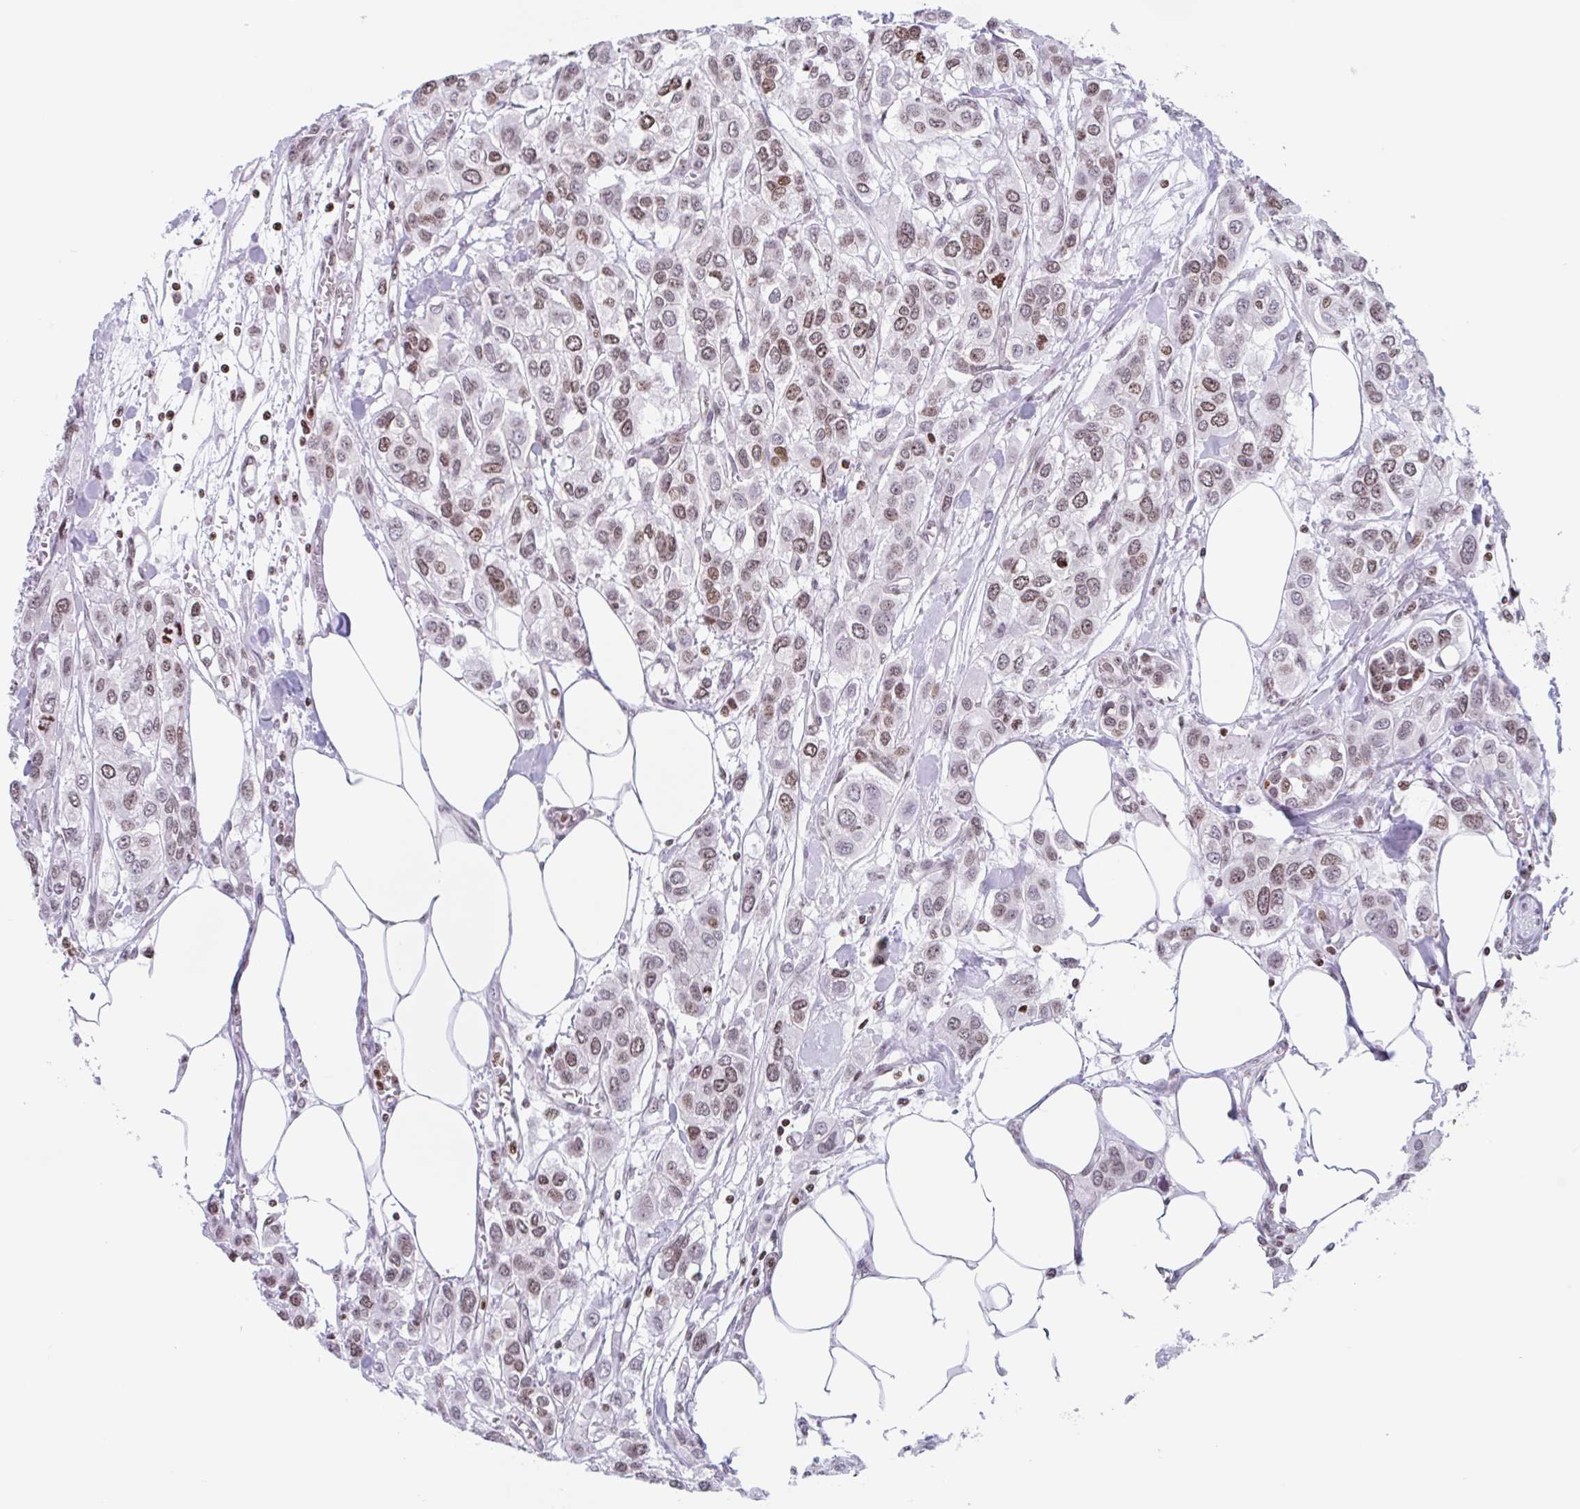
{"staining": {"intensity": "moderate", "quantity": ">75%", "location": "nuclear"}, "tissue": "urothelial cancer", "cell_type": "Tumor cells", "image_type": "cancer", "snomed": [{"axis": "morphology", "description": "Urothelial carcinoma, High grade"}, {"axis": "topography", "description": "Urinary bladder"}], "caption": "Protein staining exhibits moderate nuclear expression in about >75% of tumor cells in urothelial cancer. The staining is performed using DAB (3,3'-diaminobenzidine) brown chromogen to label protein expression. The nuclei are counter-stained blue using hematoxylin.", "gene": "NOL6", "patient": {"sex": "male", "age": 67}}